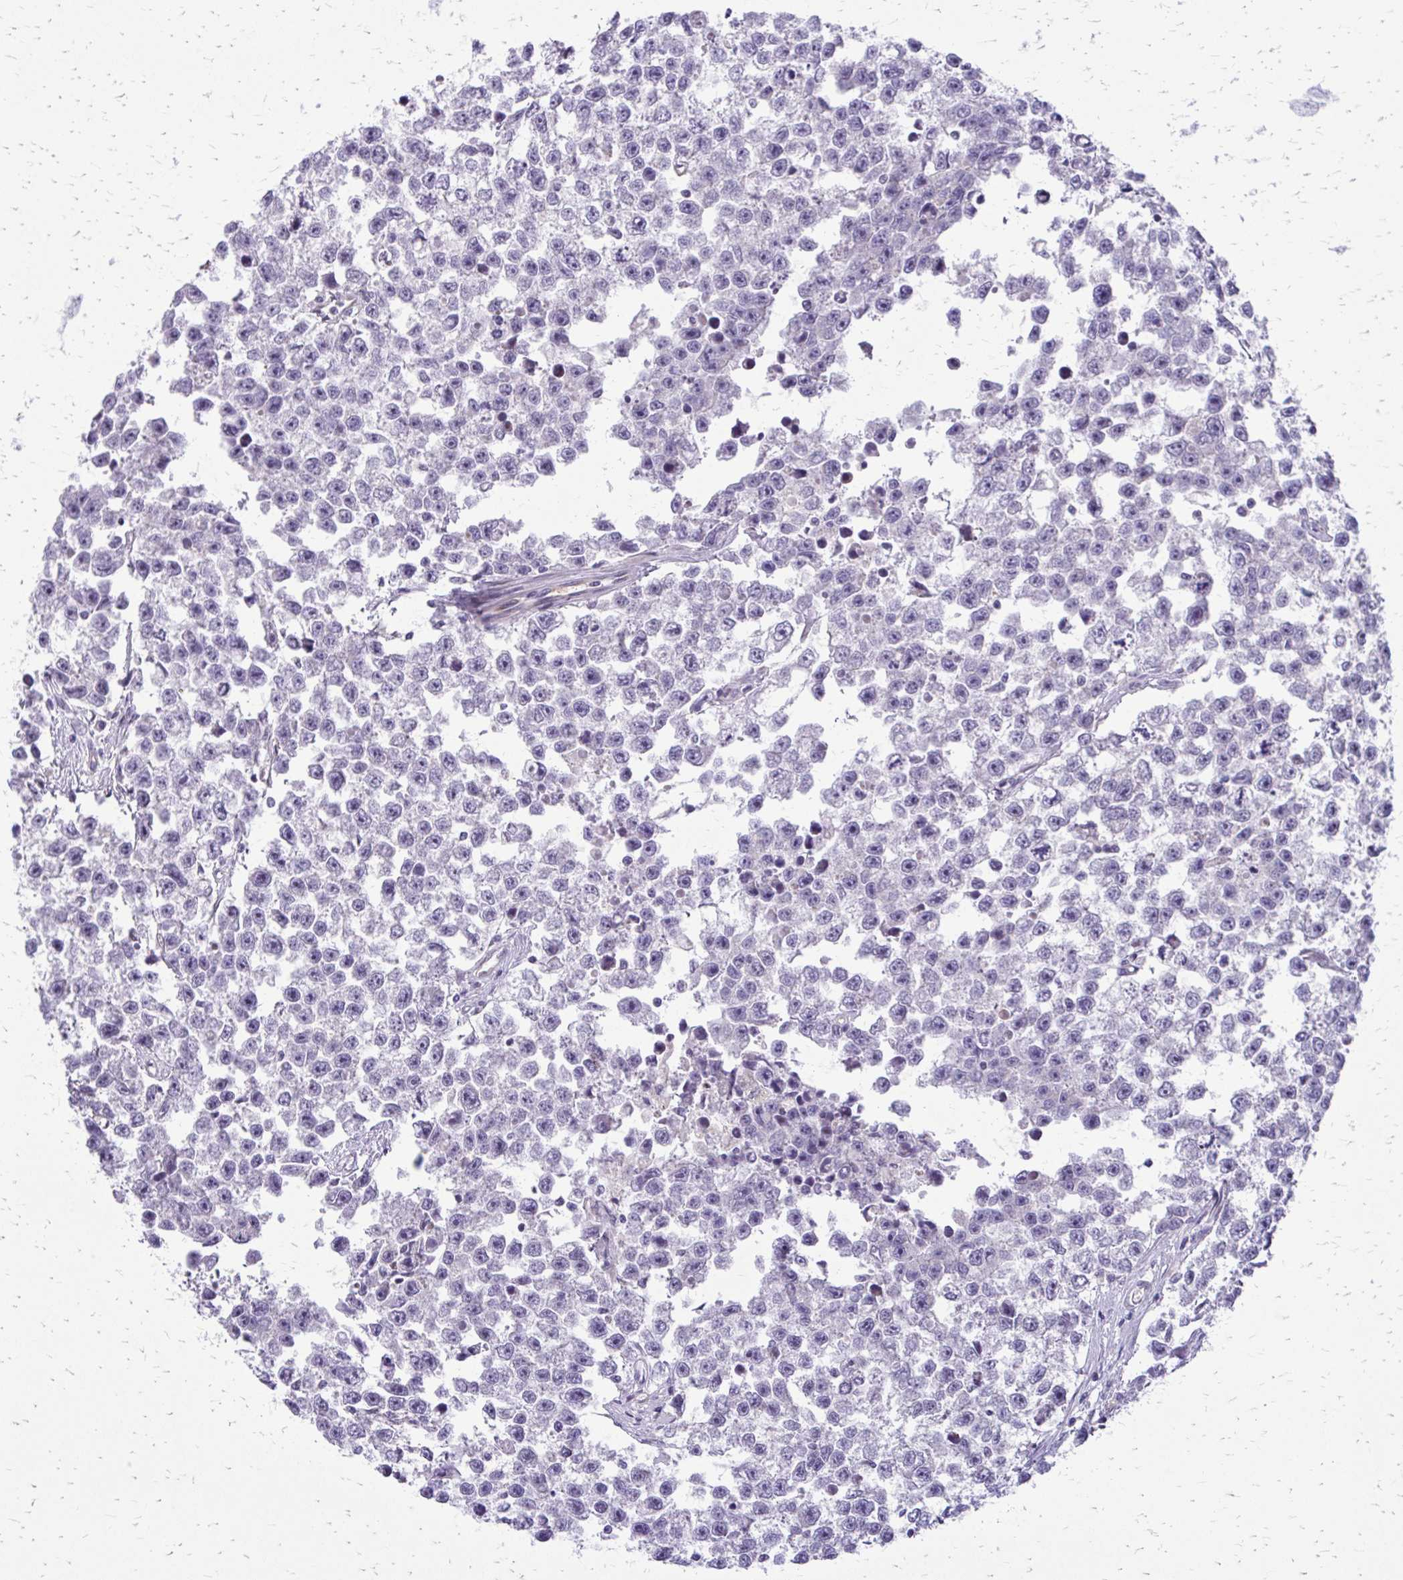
{"staining": {"intensity": "negative", "quantity": "none", "location": "none"}, "tissue": "testis cancer", "cell_type": "Tumor cells", "image_type": "cancer", "snomed": [{"axis": "morphology", "description": "Seminoma, NOS"}, {"axis": "topography", "description": "Testis"}], "caption": "There is no significant staining in tumor cells of testis cancer (seminoma).", "gene": "FUNDC2", "patient": {"sex": "male", "age": 26}}